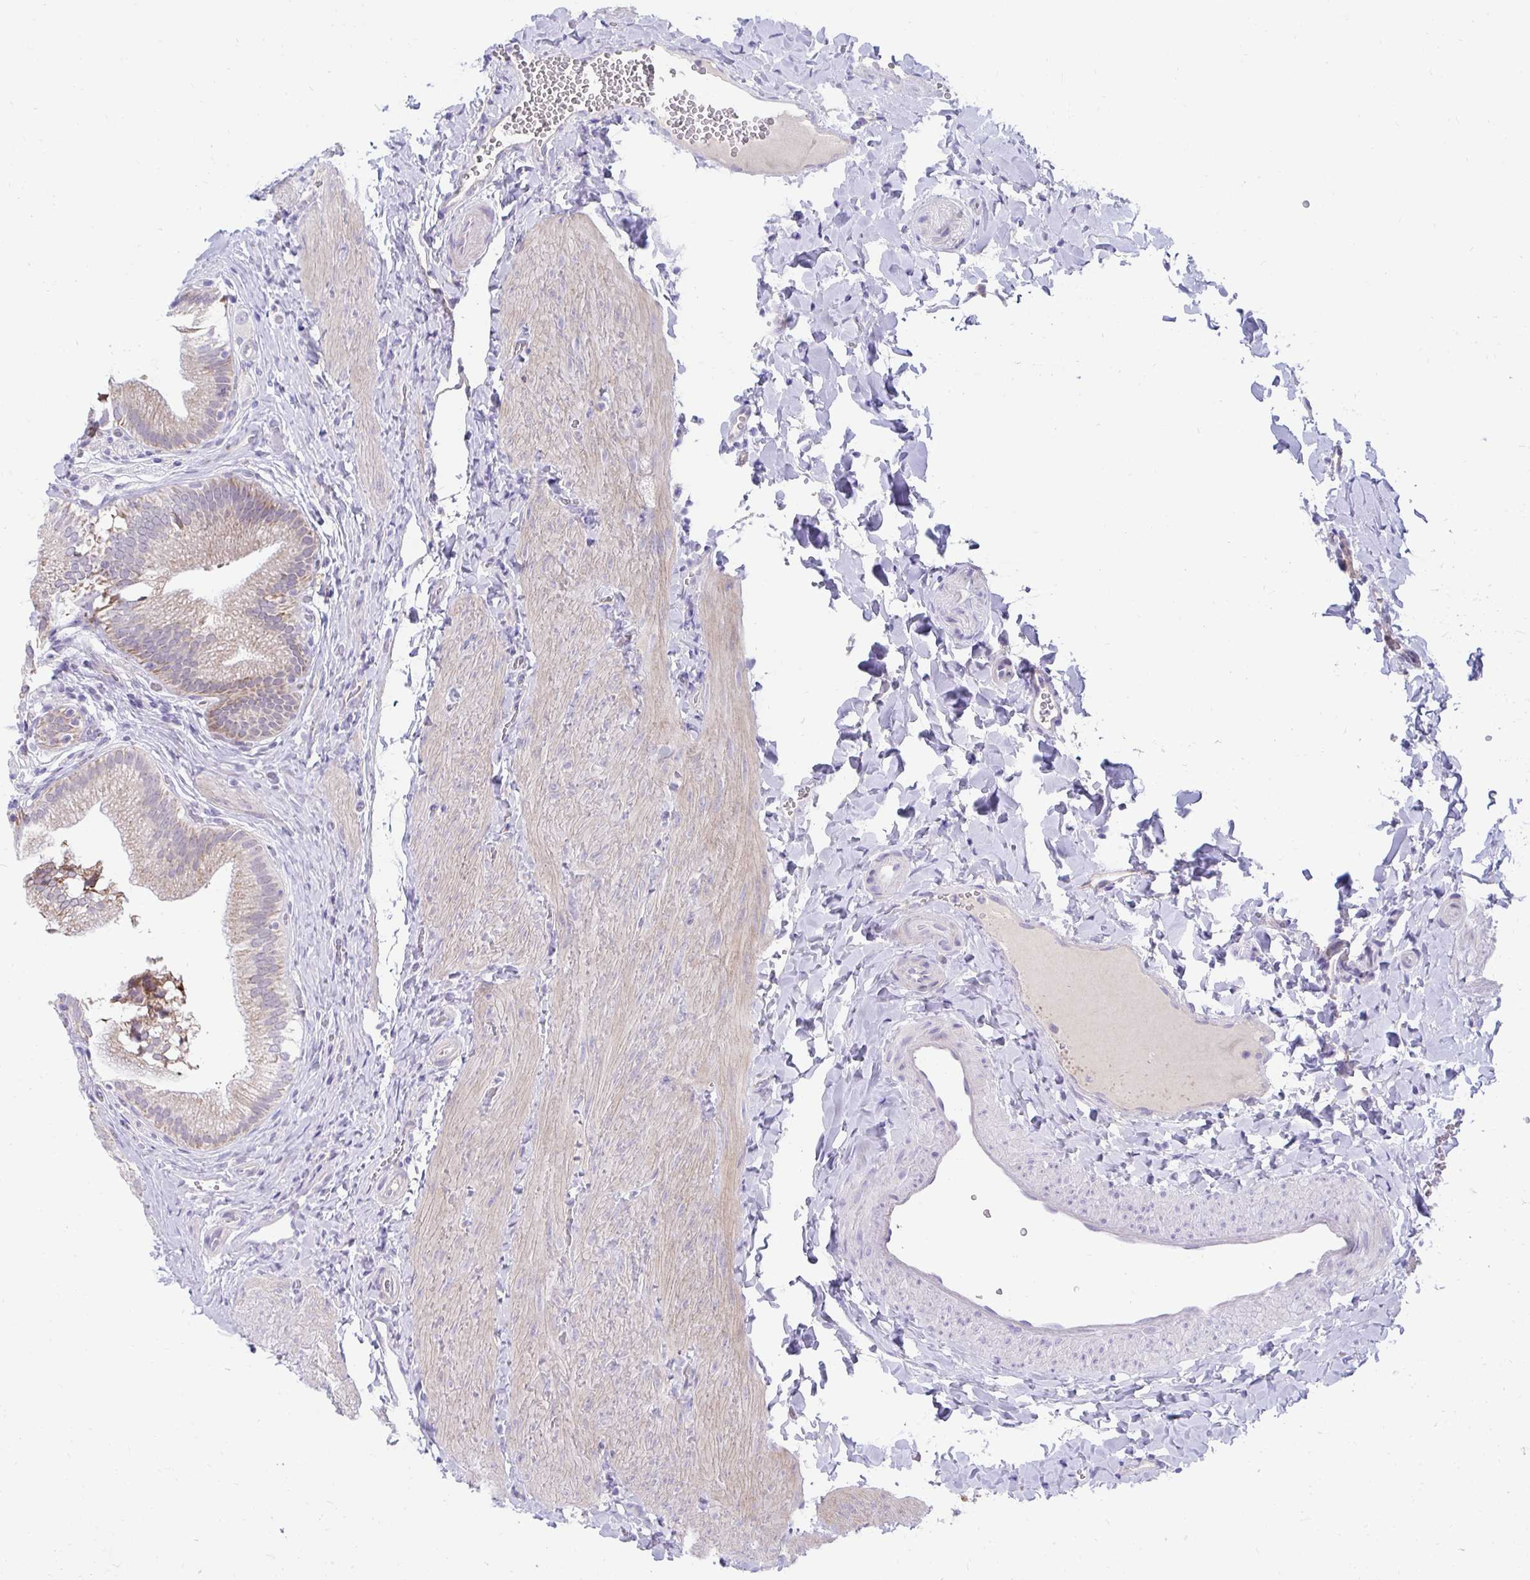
{"staining": {"intensity": "moderate", "quantity": "25%-75%", "location": "cytoplasmic/membranous"}, "tissue": "gallbladder", "cell_type": "Glandular cells", "image_type": "normal", "snomed": [{"axis": "morphology", "description": "Normal tissue, NOS"}, {"axis": "topography", "description": "Gallbladder"}, {"axis": "topography", "description": "Peripheral nerve tissue"}], "caption": "This is an image of immunohistochemistry (IHC) staining of unremarkable gallbladder, which shows moderate staining in the cytoplasmic/membranous of glandular cells.", "gene": "PRRG3", "patient": {"sex": "male", "age": 17}}